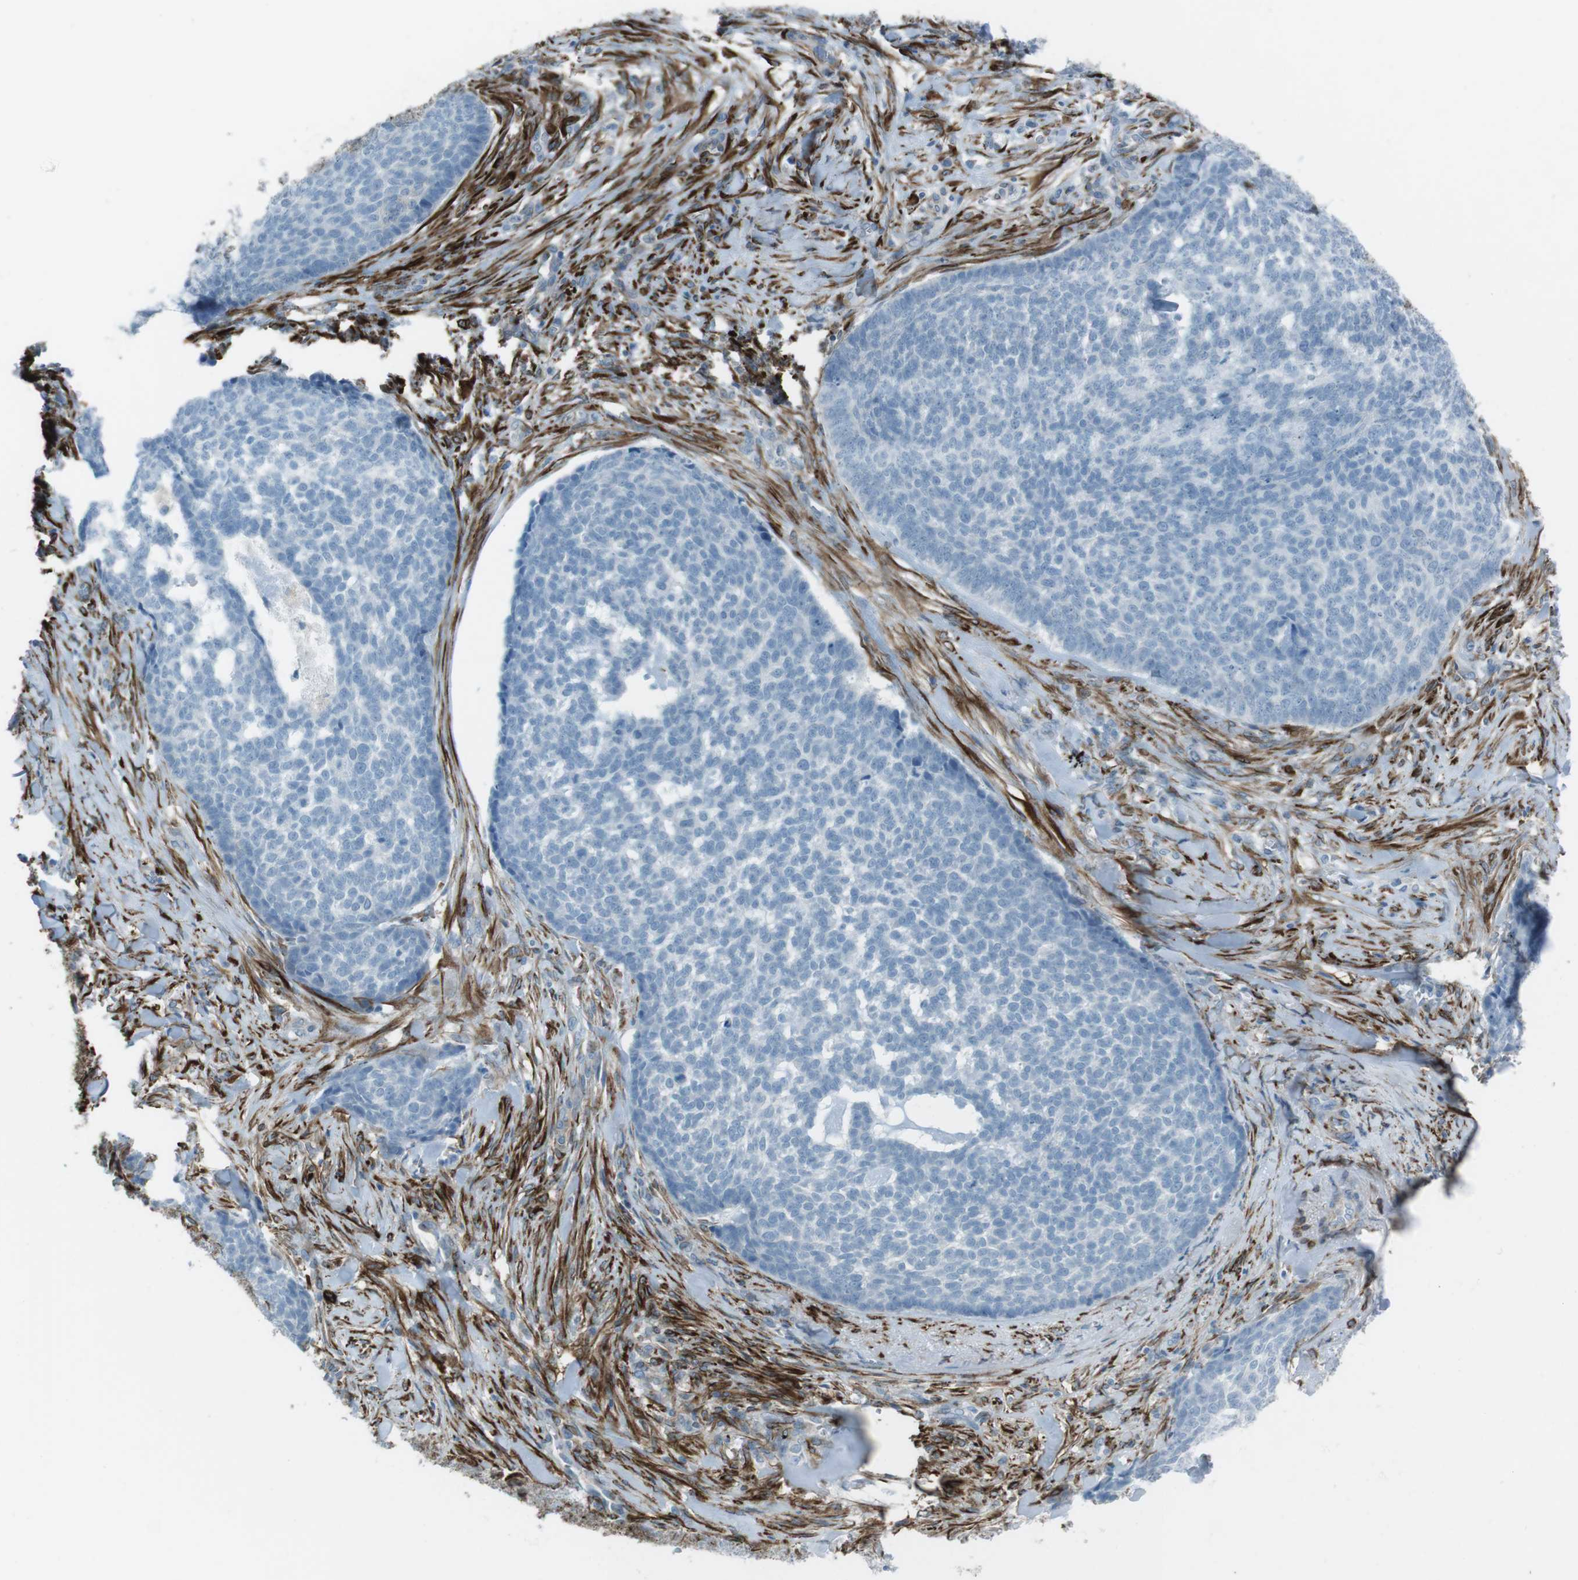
{"staining": {"intensity": "negative", "quantity": "none", "location": "none"}, "tissue": "skin cancer", "cell_type": "Tumor cells", "image_type": "cancer", "snomed": [{"axis": "morphology", "description": "Basal cell carcinoma"}, {"axis": "topography", "description": "Skin"}], "caption": "High power microscopy micrograph of an IHC histopathology image of skin cancer, revealing no significant positivity in tumor cells.", "gene": "TUBB2A", "patient": {"sex": "male", "age": 84}}